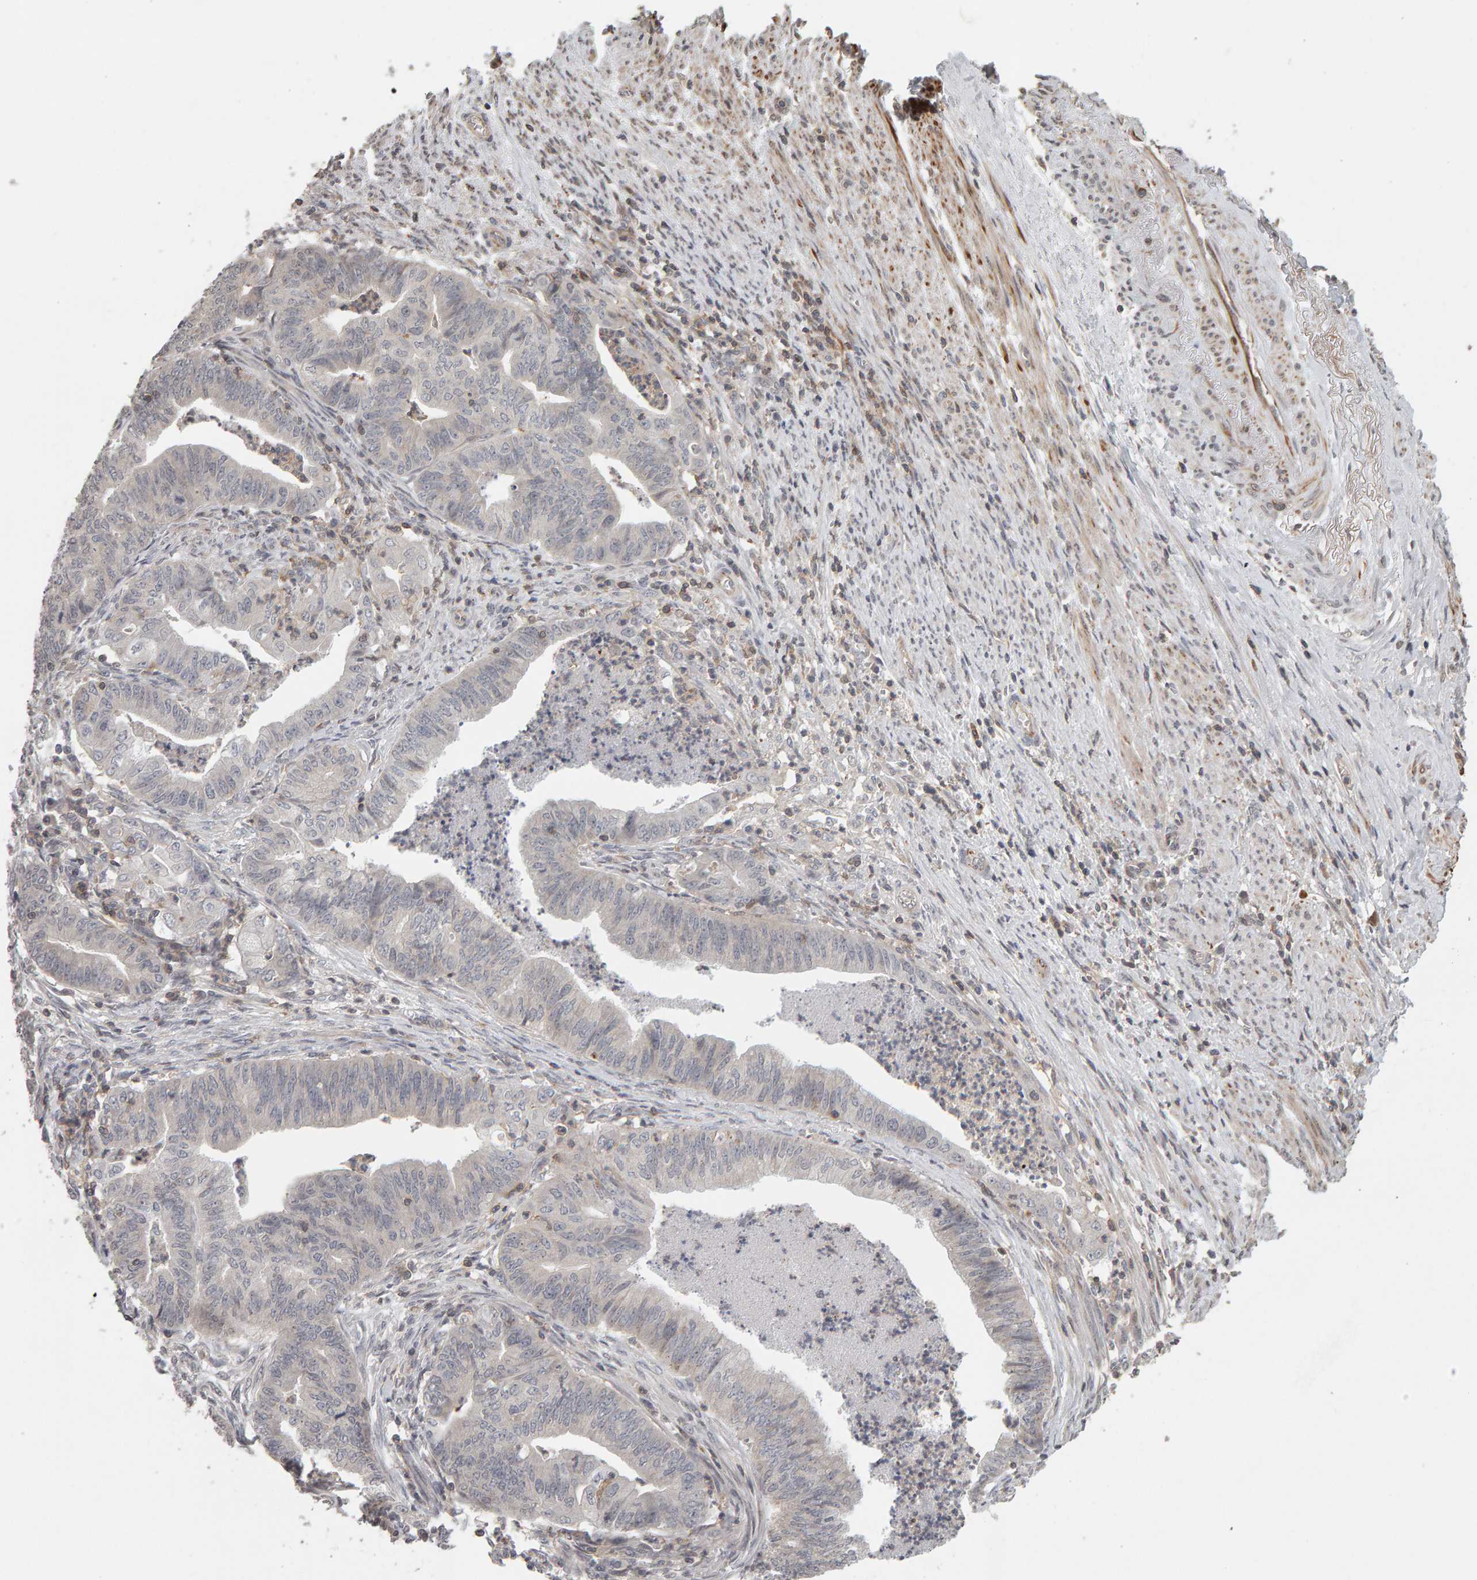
{"staining": {"intensity": "negative", "quantity": "none", "location": "none"}, "tissue": "endometrial cancer", "cell_type": "Tumor cells", "image_type": "cancer", "snomed": [{"axis": "morphology", "description": "Polyp, NOS"}, {"axis": "morphology", "description": "Adenocarcinoma, NOS"}, {"axis": "morphology", "description": "Adenoma, NOS"}, {"axis": "topography", "description": "Endometrium"}], "caption": "High magnification brightfield microscopy of endometrial cancer stained with DAB (brown) and counterstained with hematoxylin (blue): tumor cells show no significant expression.", "gene": "TEFM", "patient": {"sex": "female", "age": 79}}